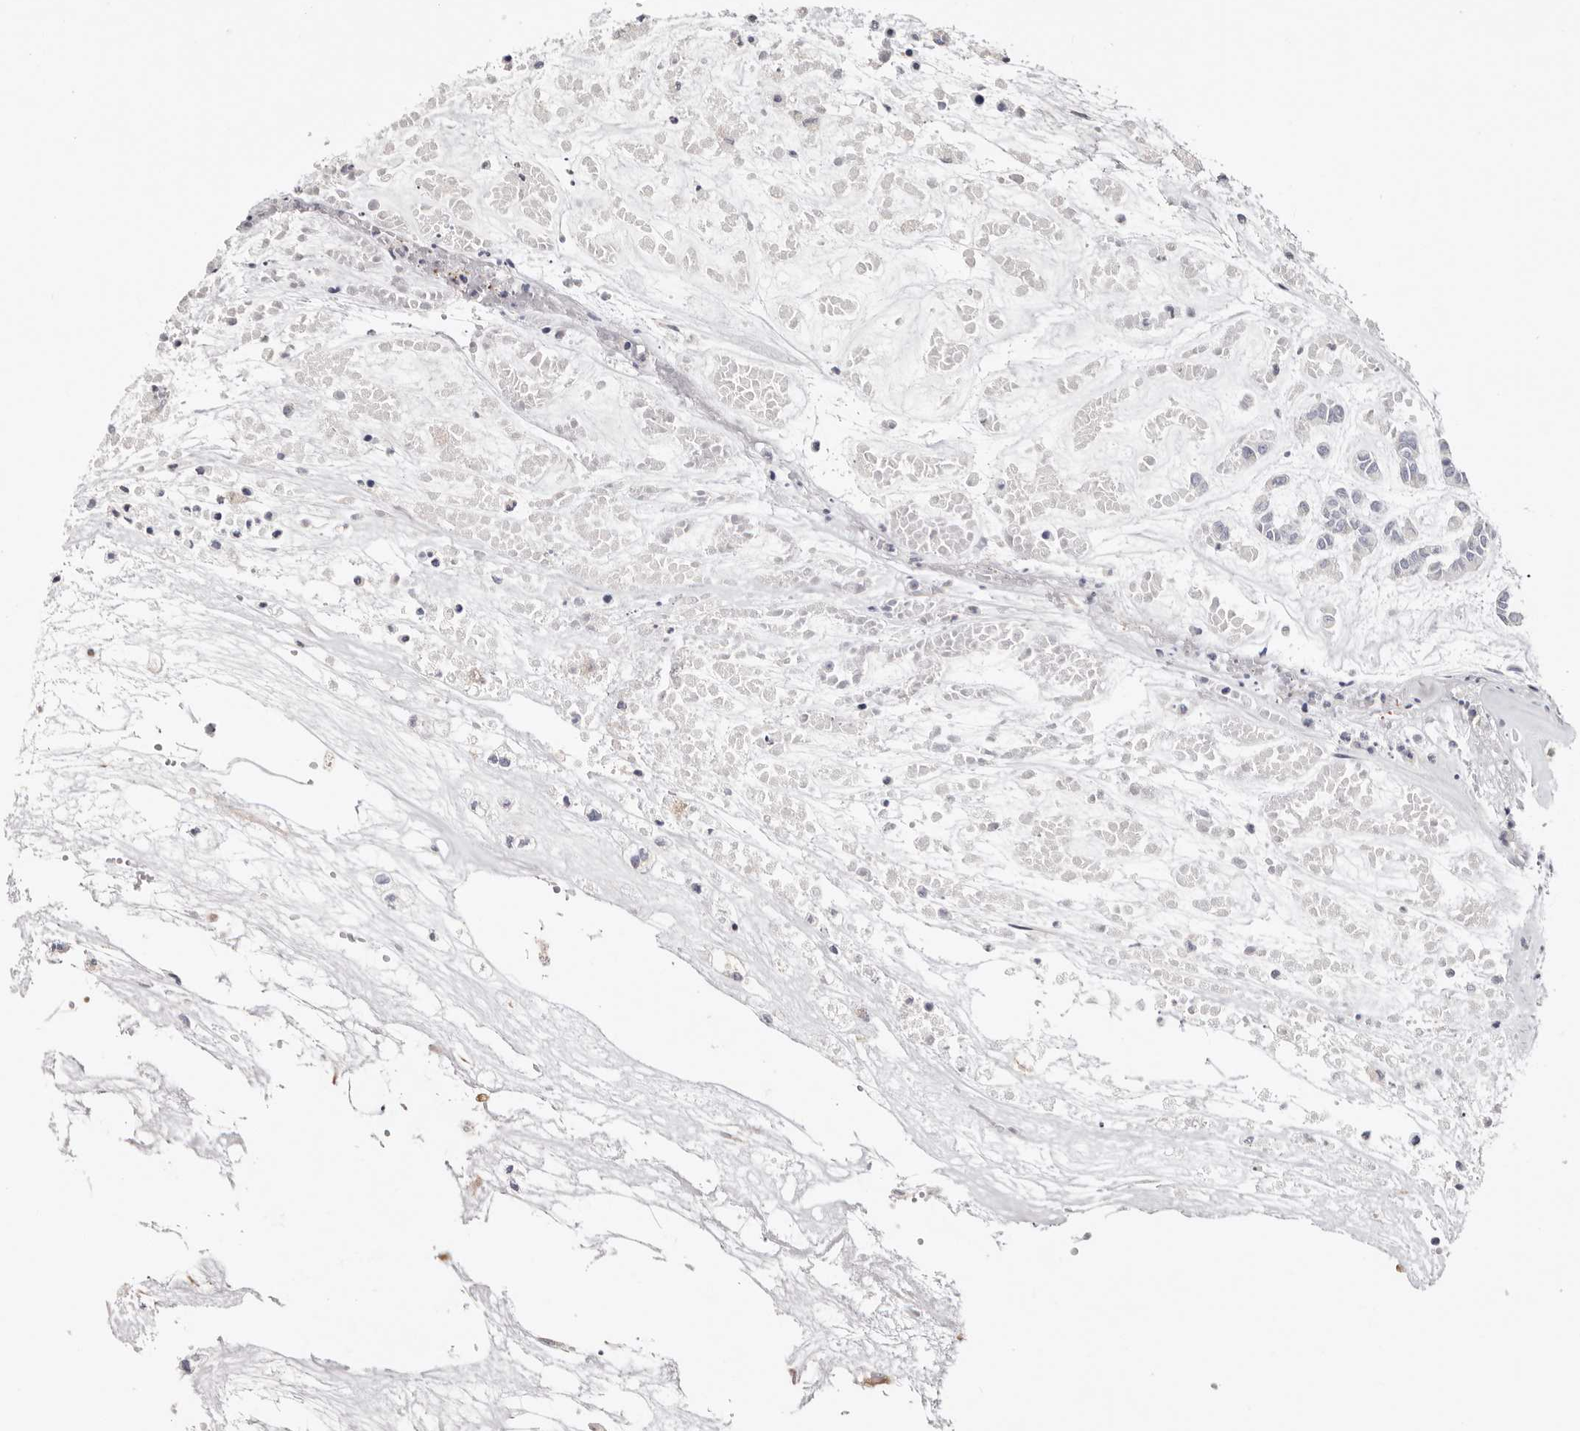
{"staining": {"intensity": "negative", "quantity": "none", "location": "none"}, "tissue": "head and neck cancer", "cell_type": "Tumor cells", "image_type": "cancer", "snomed": [{"axis": "morphology", "description": "Adenocarcinoma, NOS"}, {"axis": "morphology", "description": "Adenoma, NOS"}, {"axis": "topography", "description": "Head-Neck"}], "caption": "DAB (3,3'-diaminobenzidine) immunohistochemical staining of human head and neck cancer (adenoma) shows no significant positivity in tumor cells.", "gene": "PKDCC", "patient": {"sex": "female", "age": 55}}